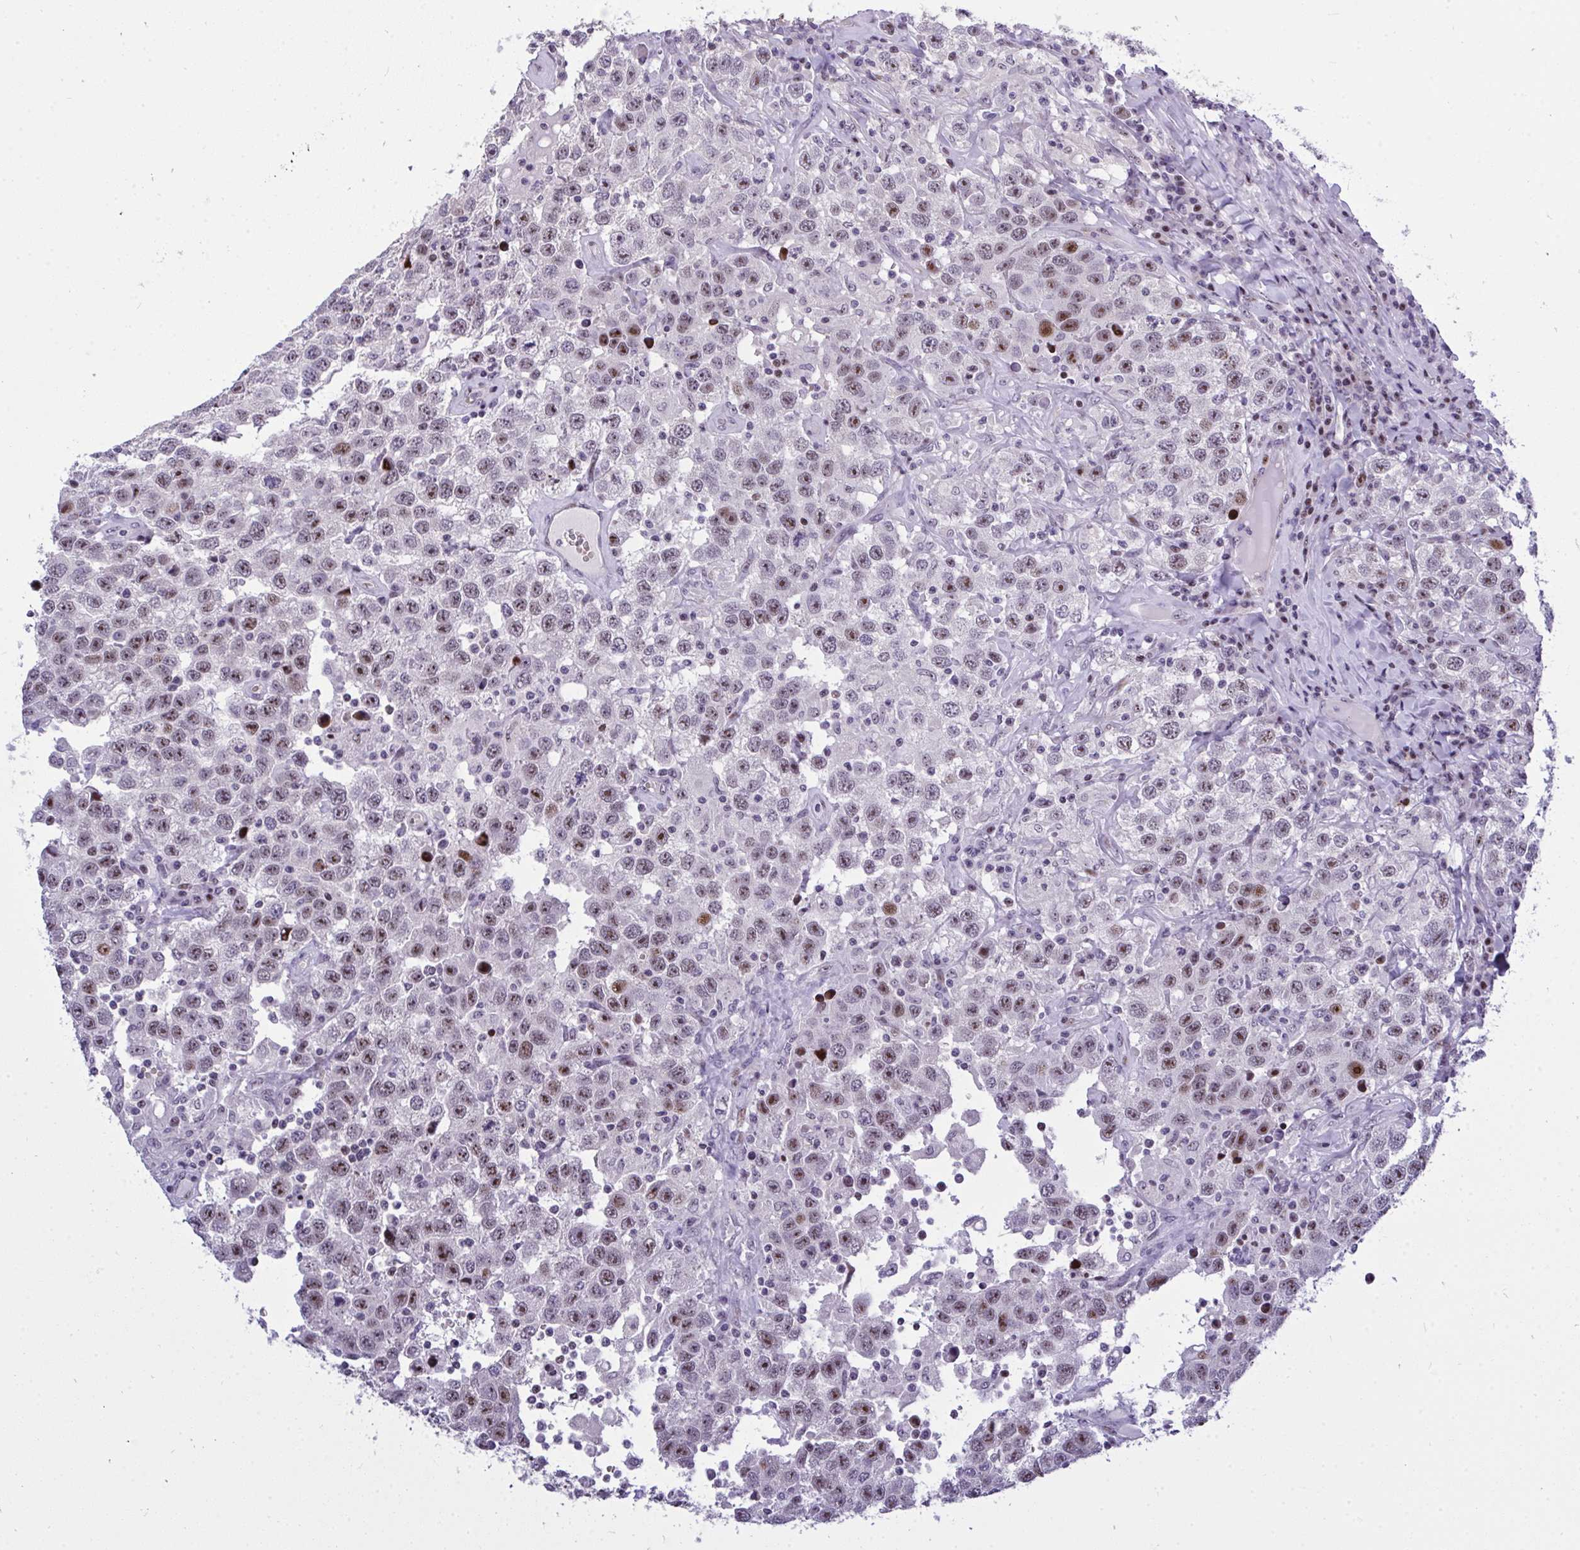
{"staining": {"intensity": "weak", "quantity": ">75%", "location": "nuclear"}, "tissue": "testis cancer", "cell_type": "Tumor cells", "image_type": "cancer", "snomed": [{"axis": "morphology", "description": "Seminoma, NOS"}, {"axis": "topography", "description": "Testis"}], "caption": "This is a histology image of IHC staining of testis cancer, which shows weak staining in the nuclear of tumor cells.", "gene": "PLPPR3", "patient": {"sex": "male", "age": 41}}